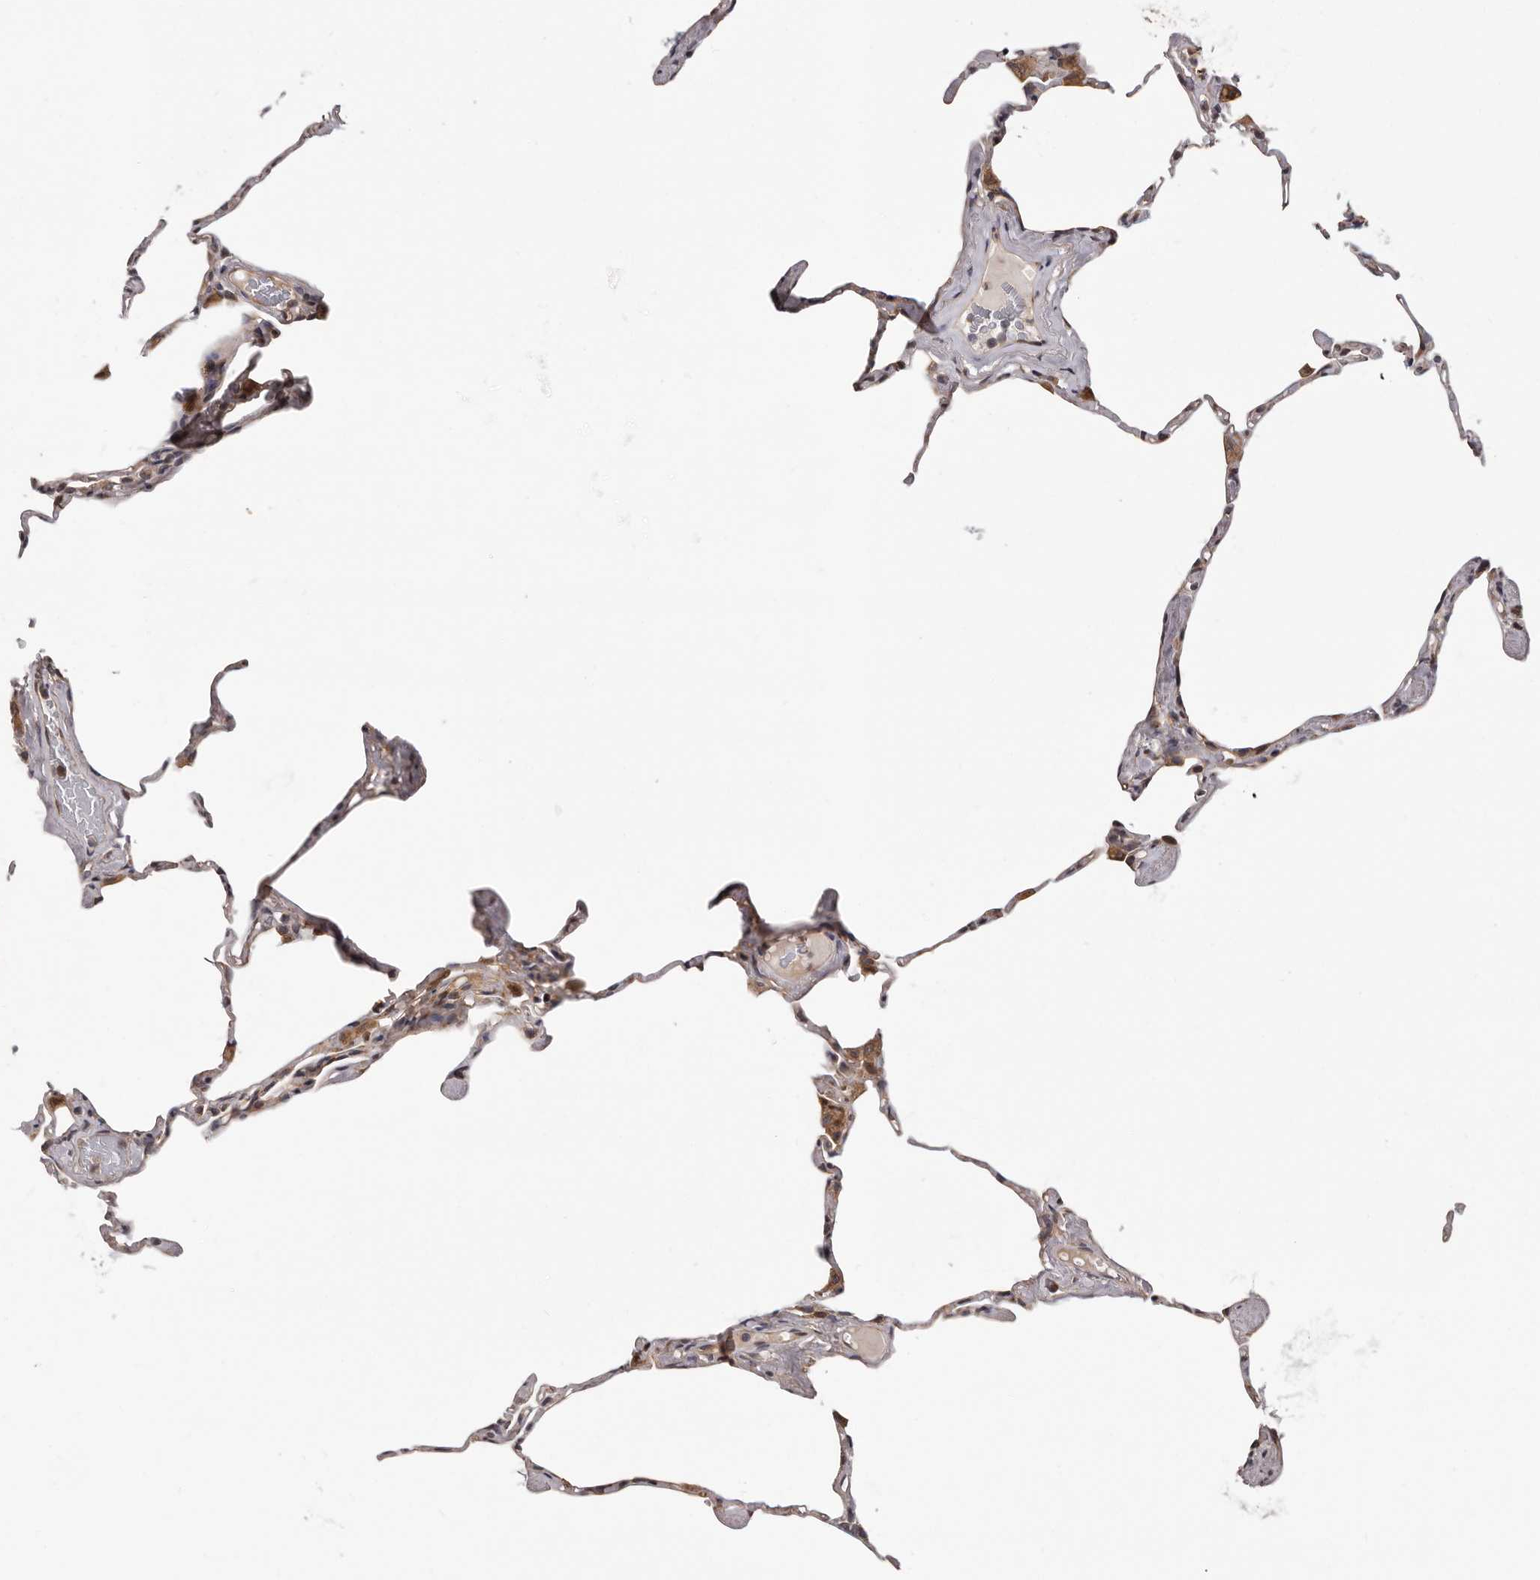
{"staining": {"intensity": "negative", "quantity": "none", "location": "none"}, "tissue": "lung", "cell_type": "Alveolar cells", "image_type": "normal", "snomed": [{"axis": "morphology", "description": "Normal tissue, NOS"}, {"axis": "topography", "description": "Lung"}], "caption": "Histopathology image shows no protein expression in alveolar cells of unremarkable lung.", "gene": "VPS37A", "patient": {"sex": "male", "age": 65}}